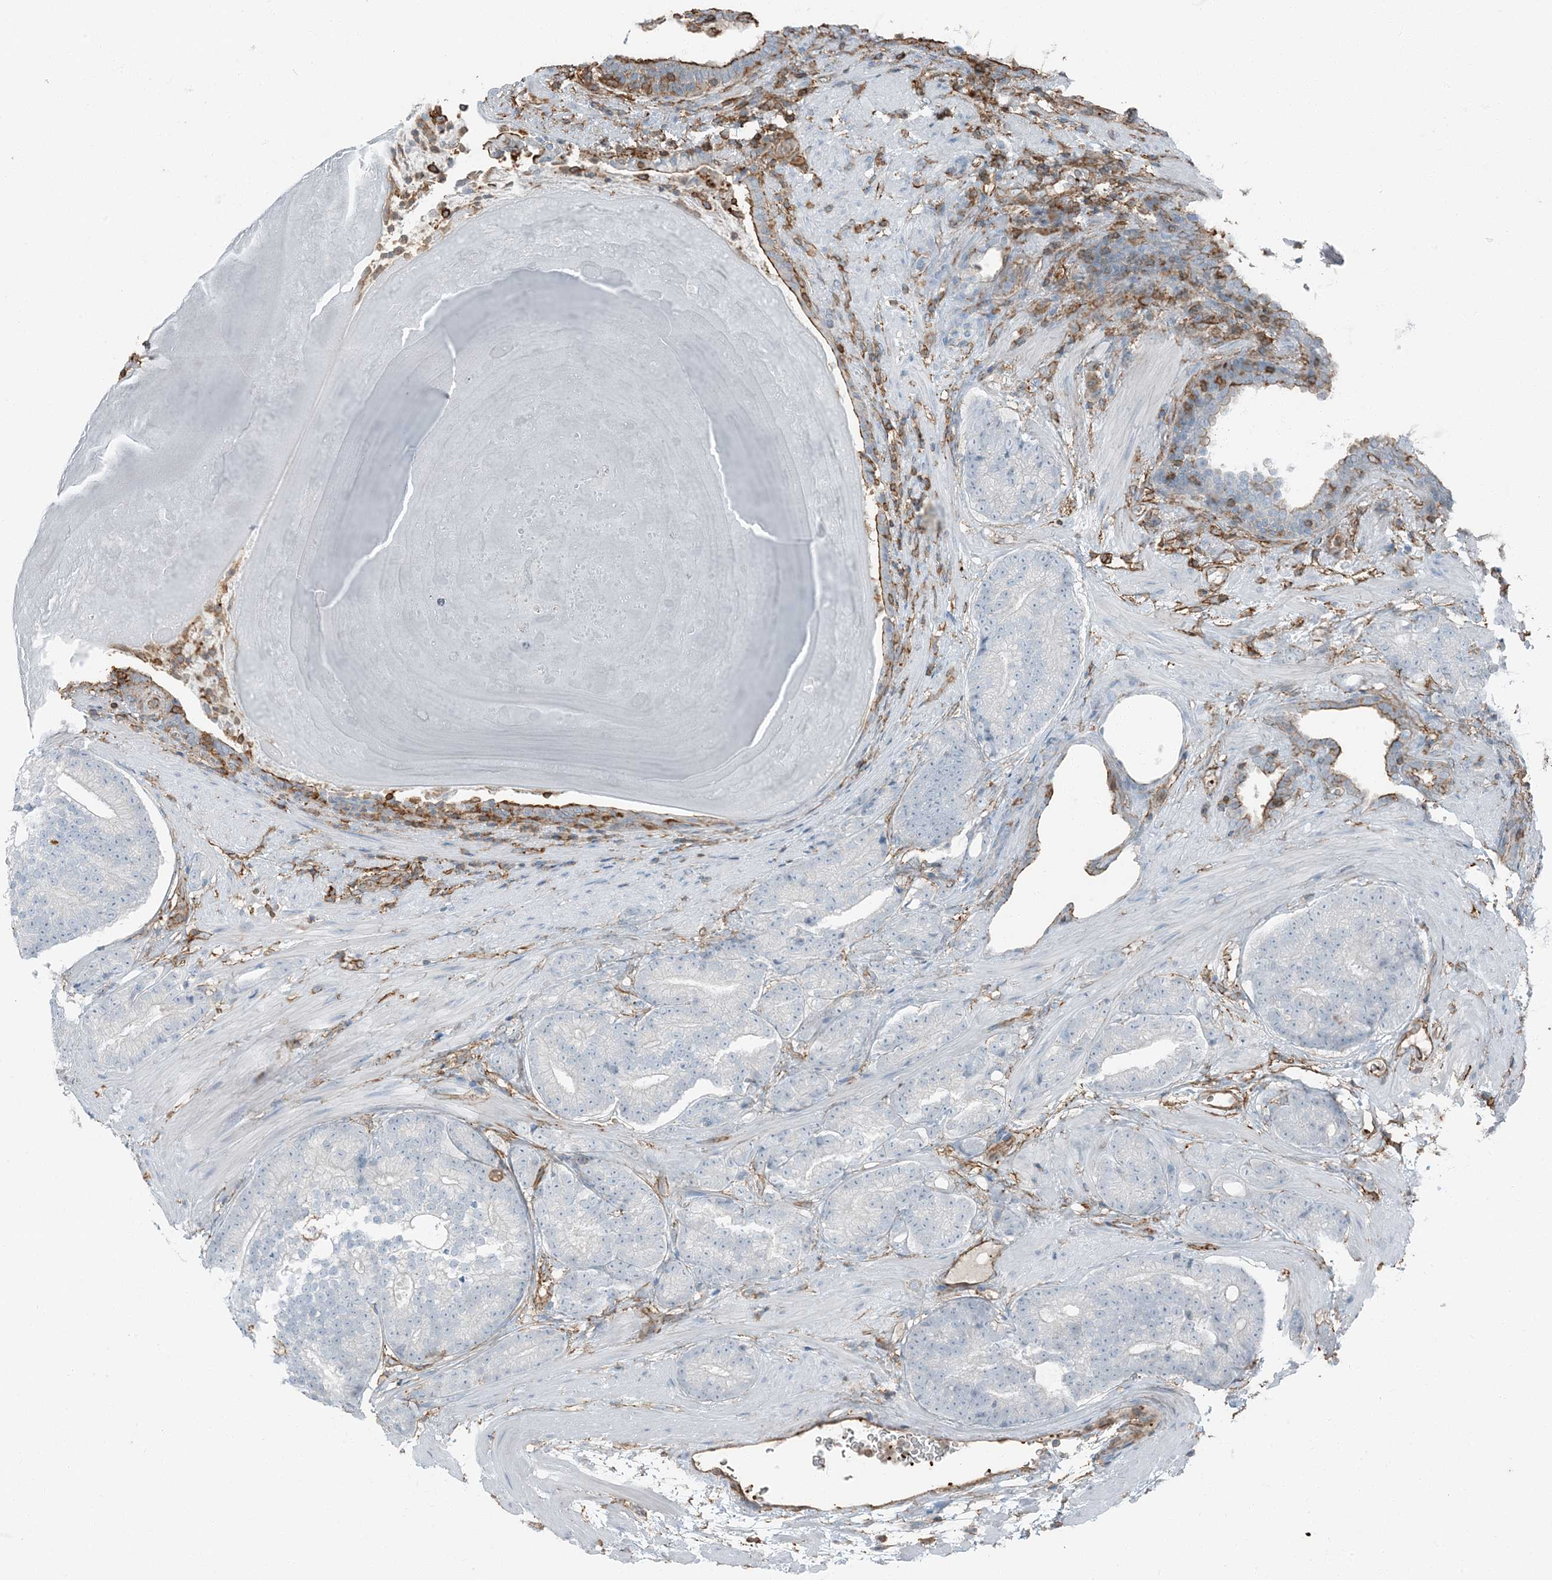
{"staining": {"intensity": "negative", "quantity": "none", "location": "none"}, "tissue": "prostate cancer", "cell_type": "Tumor cells", "image_type": "cancer", "snomed": [{"axis": "morphology", "description": "Adenocarcinoma, High grade"}, {"axis": "topography", "description": "Prostate"}], "caption": "The immunohistochemistry photomicrograph has no significant expression in tumor cells of prostate high-grade adenocarcinoma tissue. The staining was performed using DAB (3,3'-diaminobenzidine) to visualize the protein expression in brown, while the nuclei were stained in blue with hematoxylin (Magnification: 20x).", "gene": "APOBEC3C", "patient": {"sex": "male", "age": 61}}